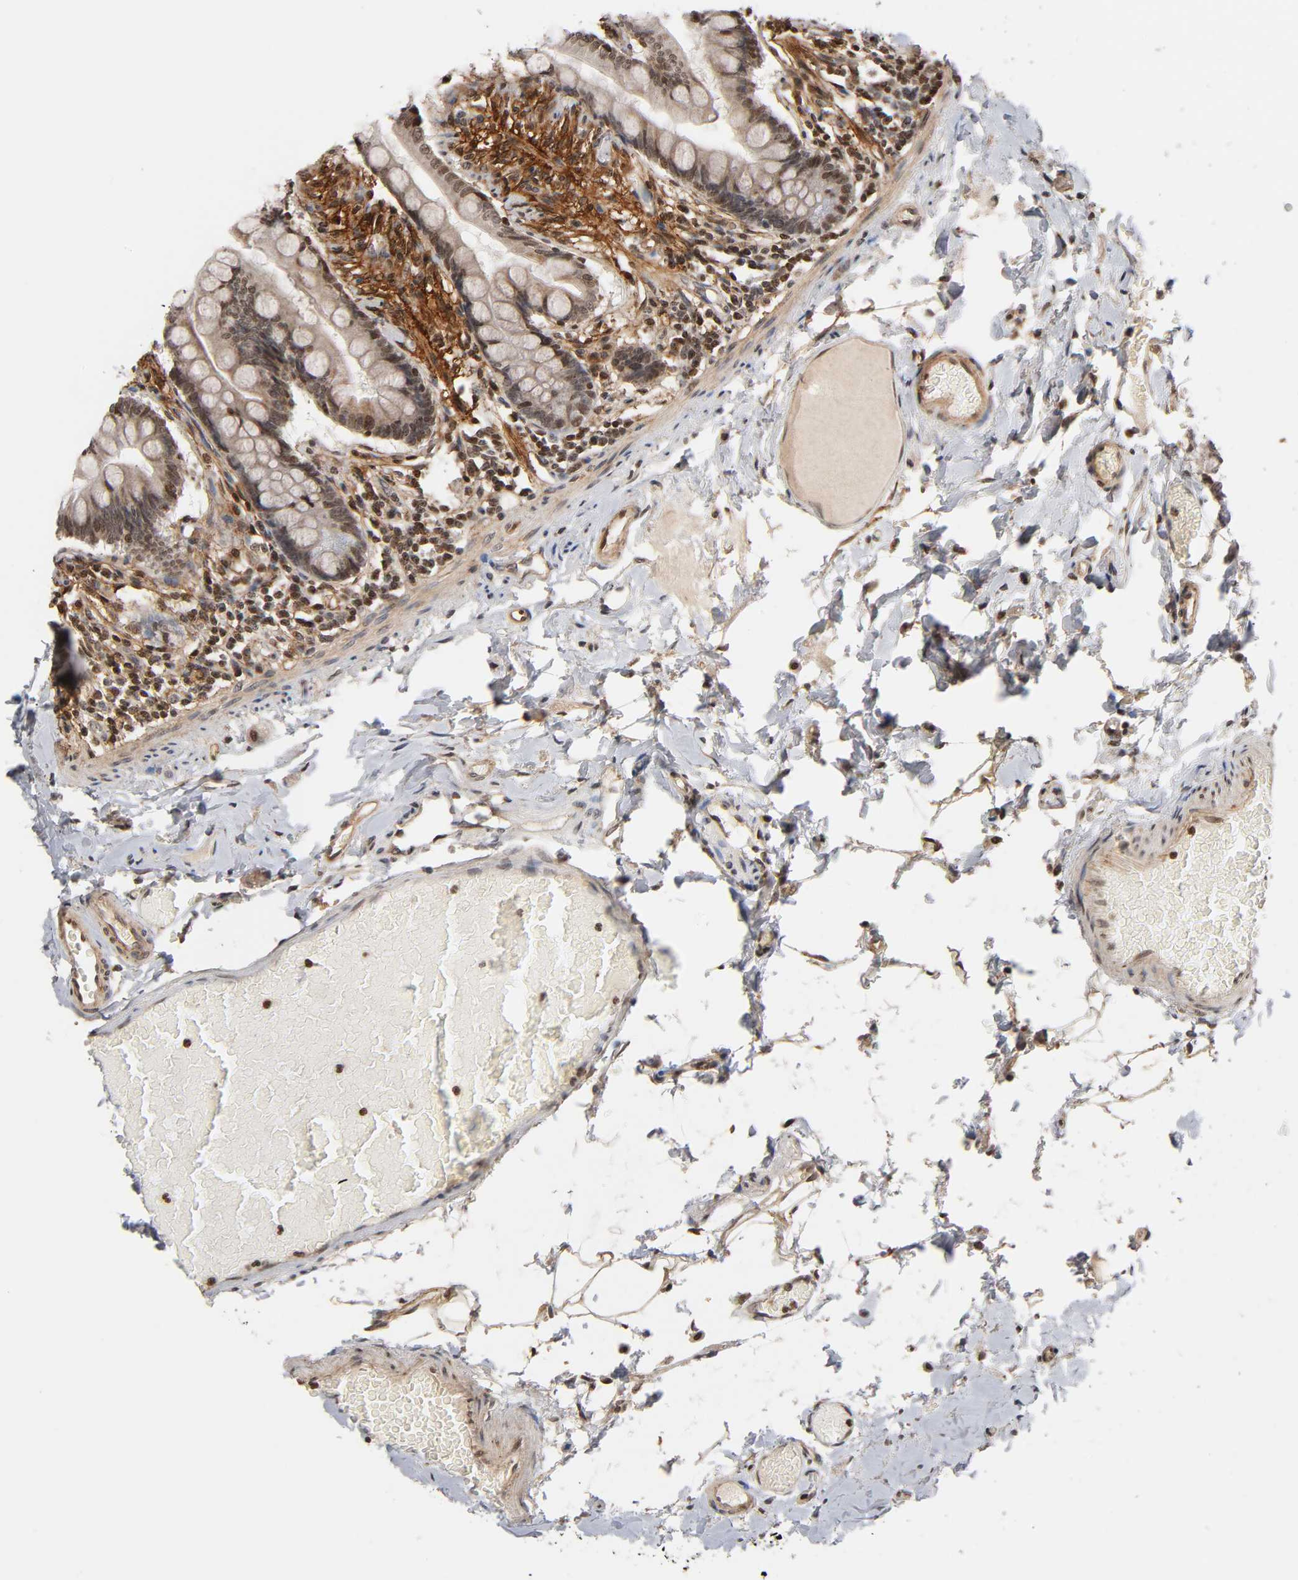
{"staining": {"intensity": "moderate", "quantity": "25%-75%", "location": "nuclear"}, "tissue": "small intestine", "cell_type": "Glandular cells", "image_type": "normal", "snomed": [{"axis": "morphology", "description": "Normal tissue, NOS"}, {"axis": "topography", "description": "Small intestine"}], "caption": "Immunohistochemistry (DAB (3,3'-diaminobenzidine)) staining of normal human small intestine reveals moderate nuclear protein staining in about 25%-75% of glandular cells.", "gene": "ITGAV", "patient": {"sex": "male", "age": 41}}